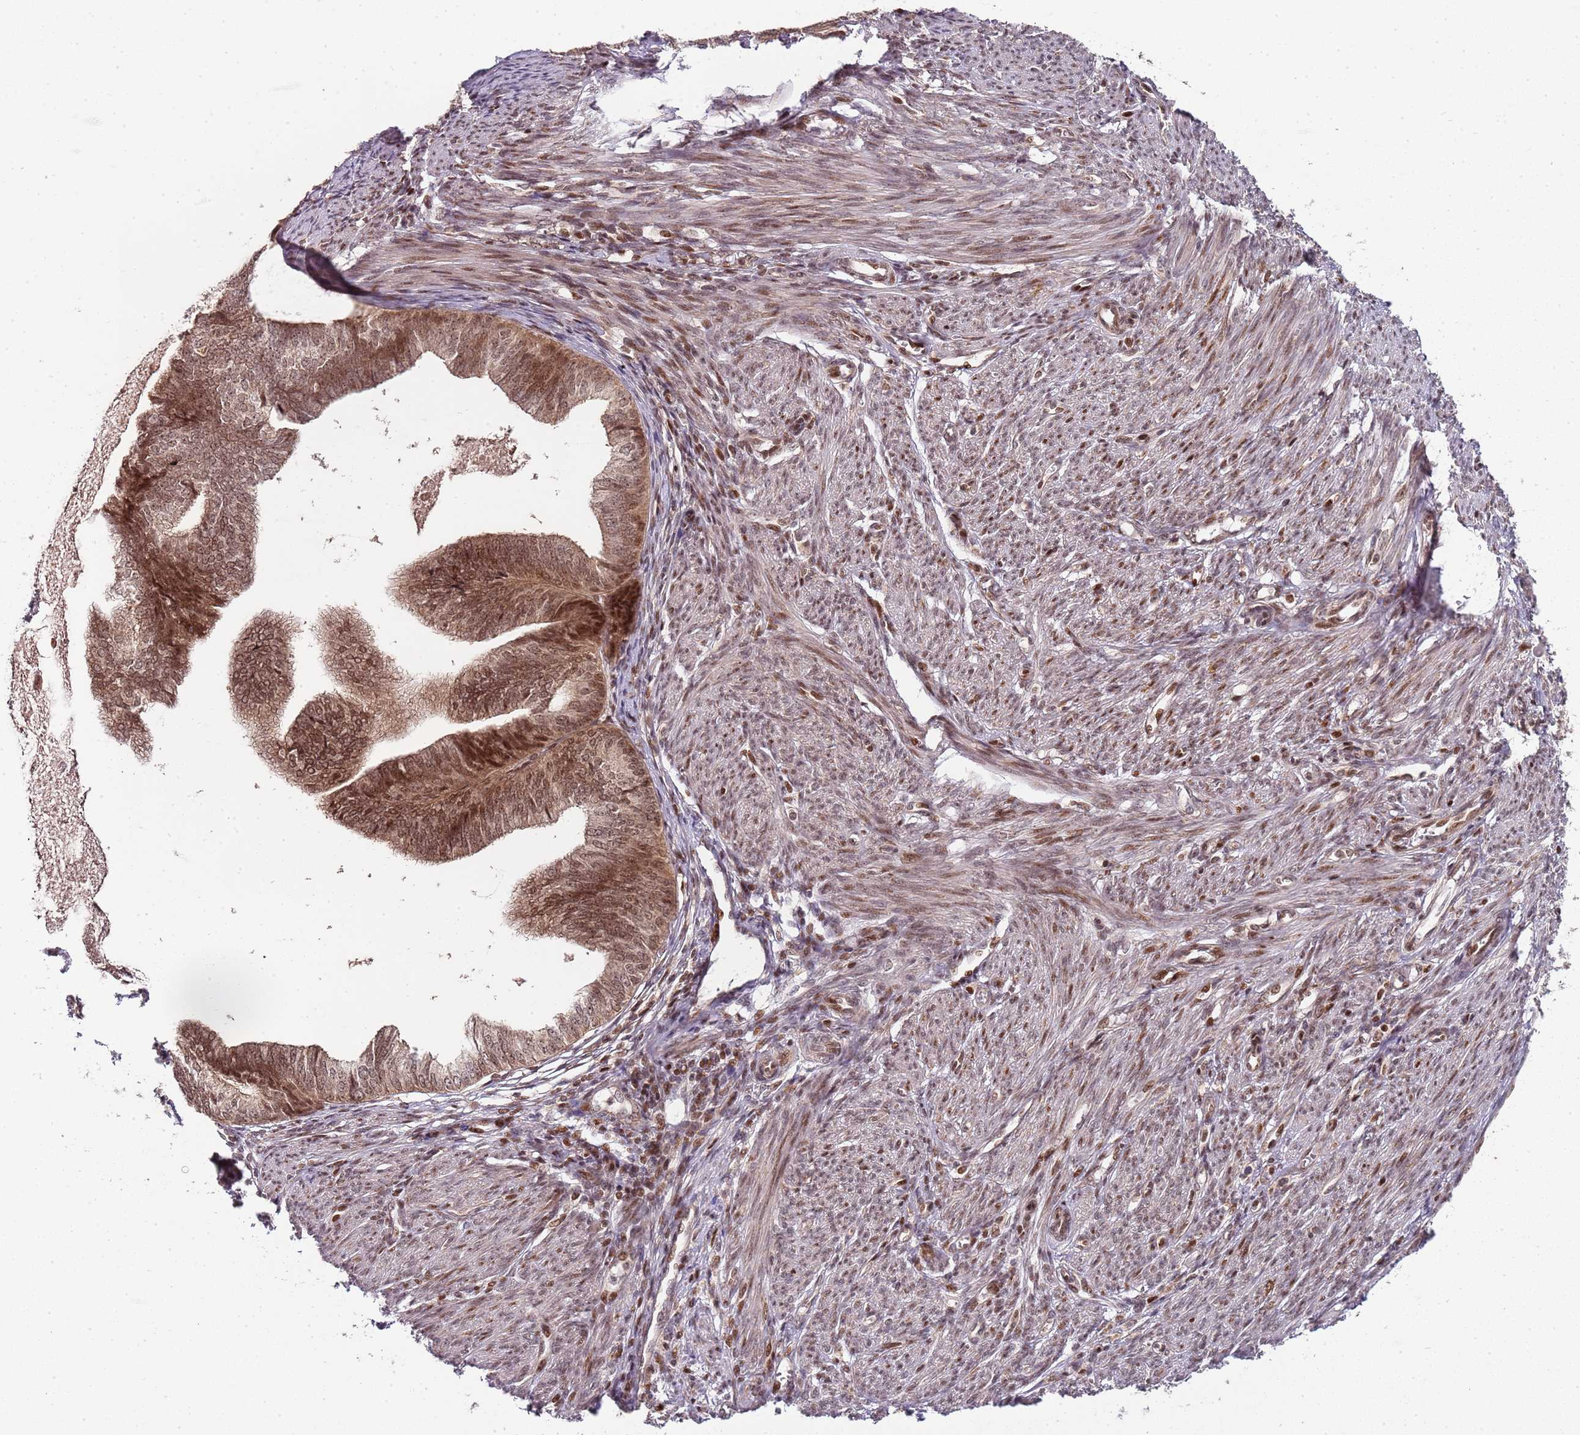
{"staining": {"intensity": "moderate", "quantity": "25%-75%", "location": "cytoplasmic/membranous,nuclear"}, "tissue": "endometrial cancer", "cell_type": "Tumor cells", "image_type": "cancer", "snomed": [{"axis": "morphology", "description": "Adenocarcinoma, NOS"}, {"axis": "topography", "description": "Endometrium"}], "caption": "Protein staining displays moderate cytoplasmic/membranous and nuclear expression in approximately 25%-75% of tumor cells in endometrial cancer (adenocarcinoma).", "gene": "EDC3", "patient": {"sex": "female", "age": 68}}